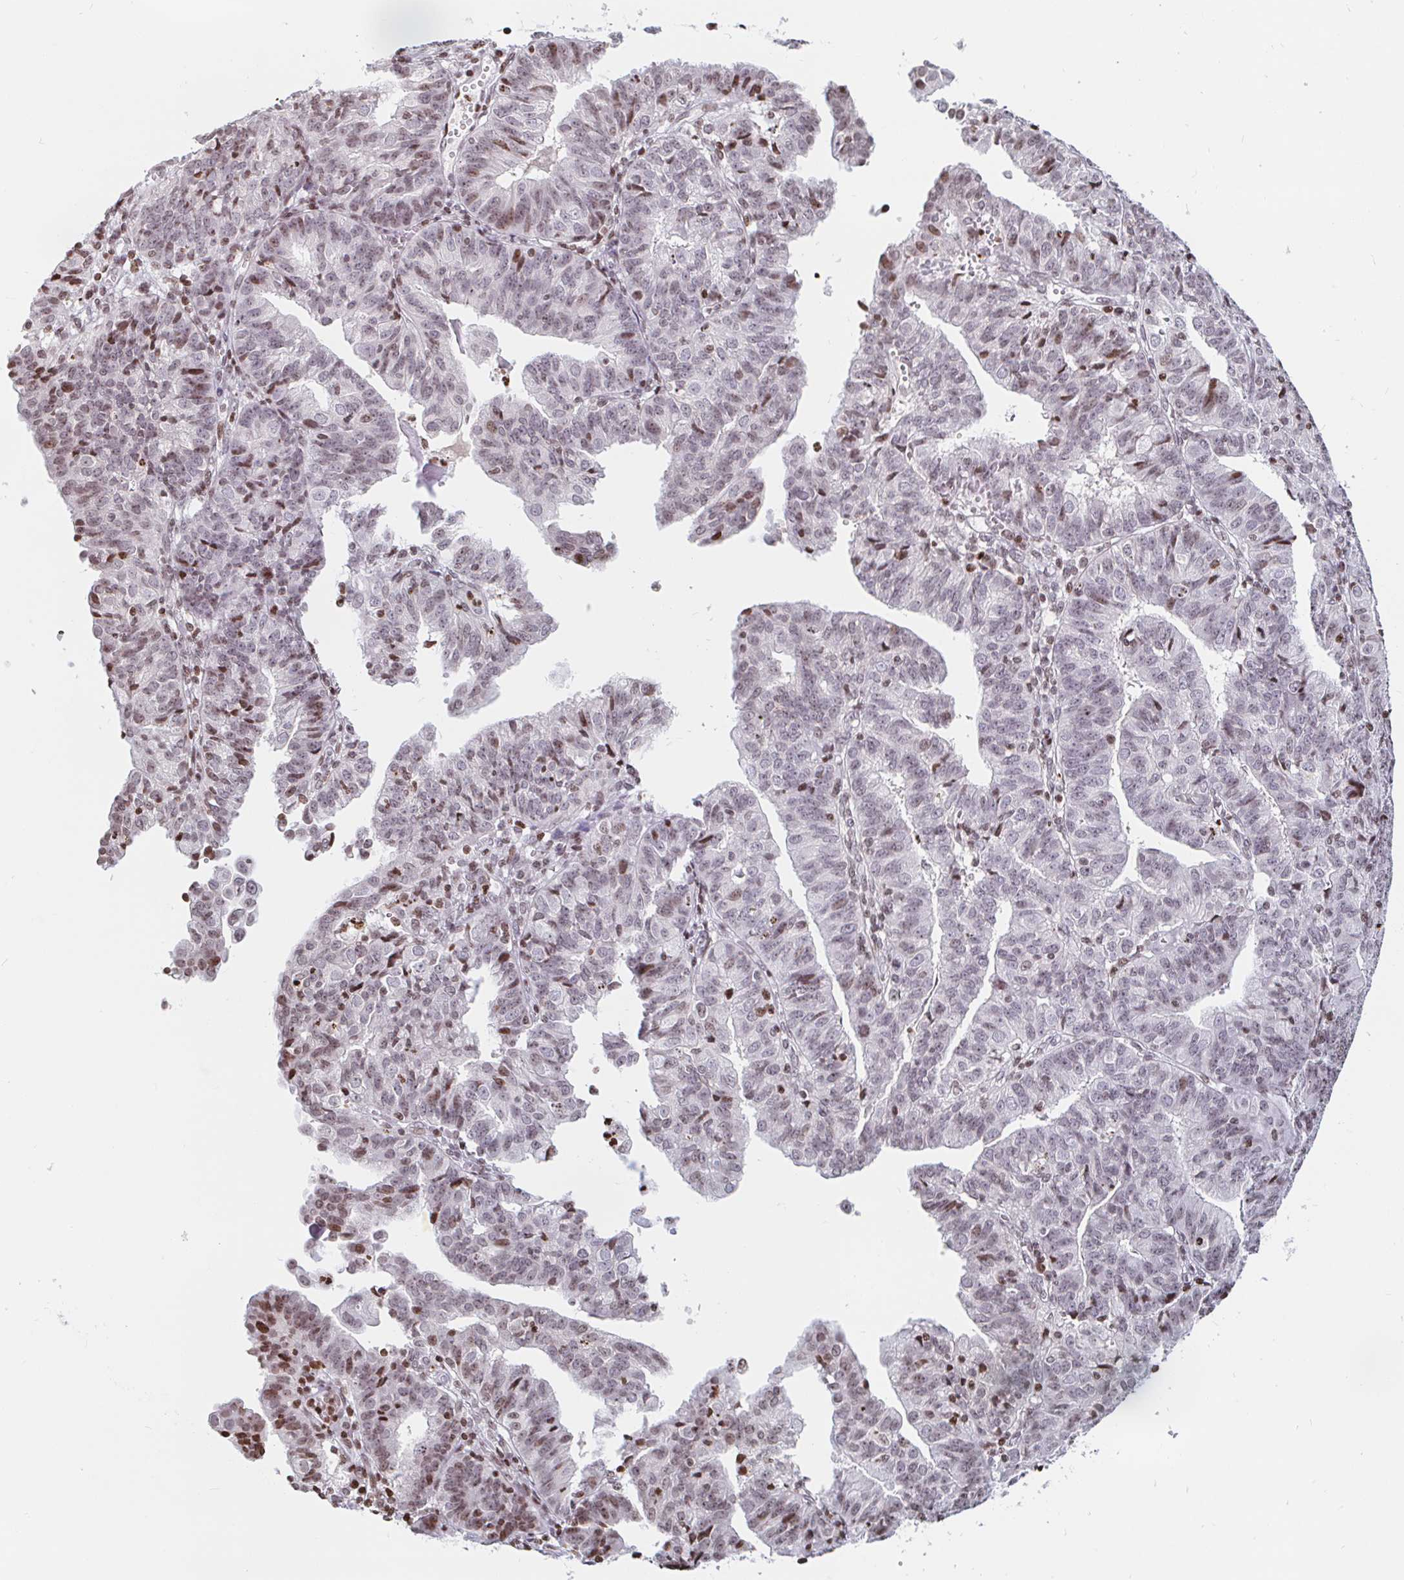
{"staining": {"intensity": "weak", "quantity": "25%-75%", "location": "nuclear"}, "tissue": "endometrial cancer", "cell_type": "Tumor cells", "image_type": "cancer", "snomed": [{"axis": "morphology", "description": "Adenocarcinoma, NOS"}, {"axis": "topography", "description": "Endometrium"}], "caption": "Weak nuclear protein positivity is seen in about 25%-75% of tumor cells in endometrial adenocarcinoma.", "gene": "HOXC10", "patient": {"sex": "female", "age": 56}}